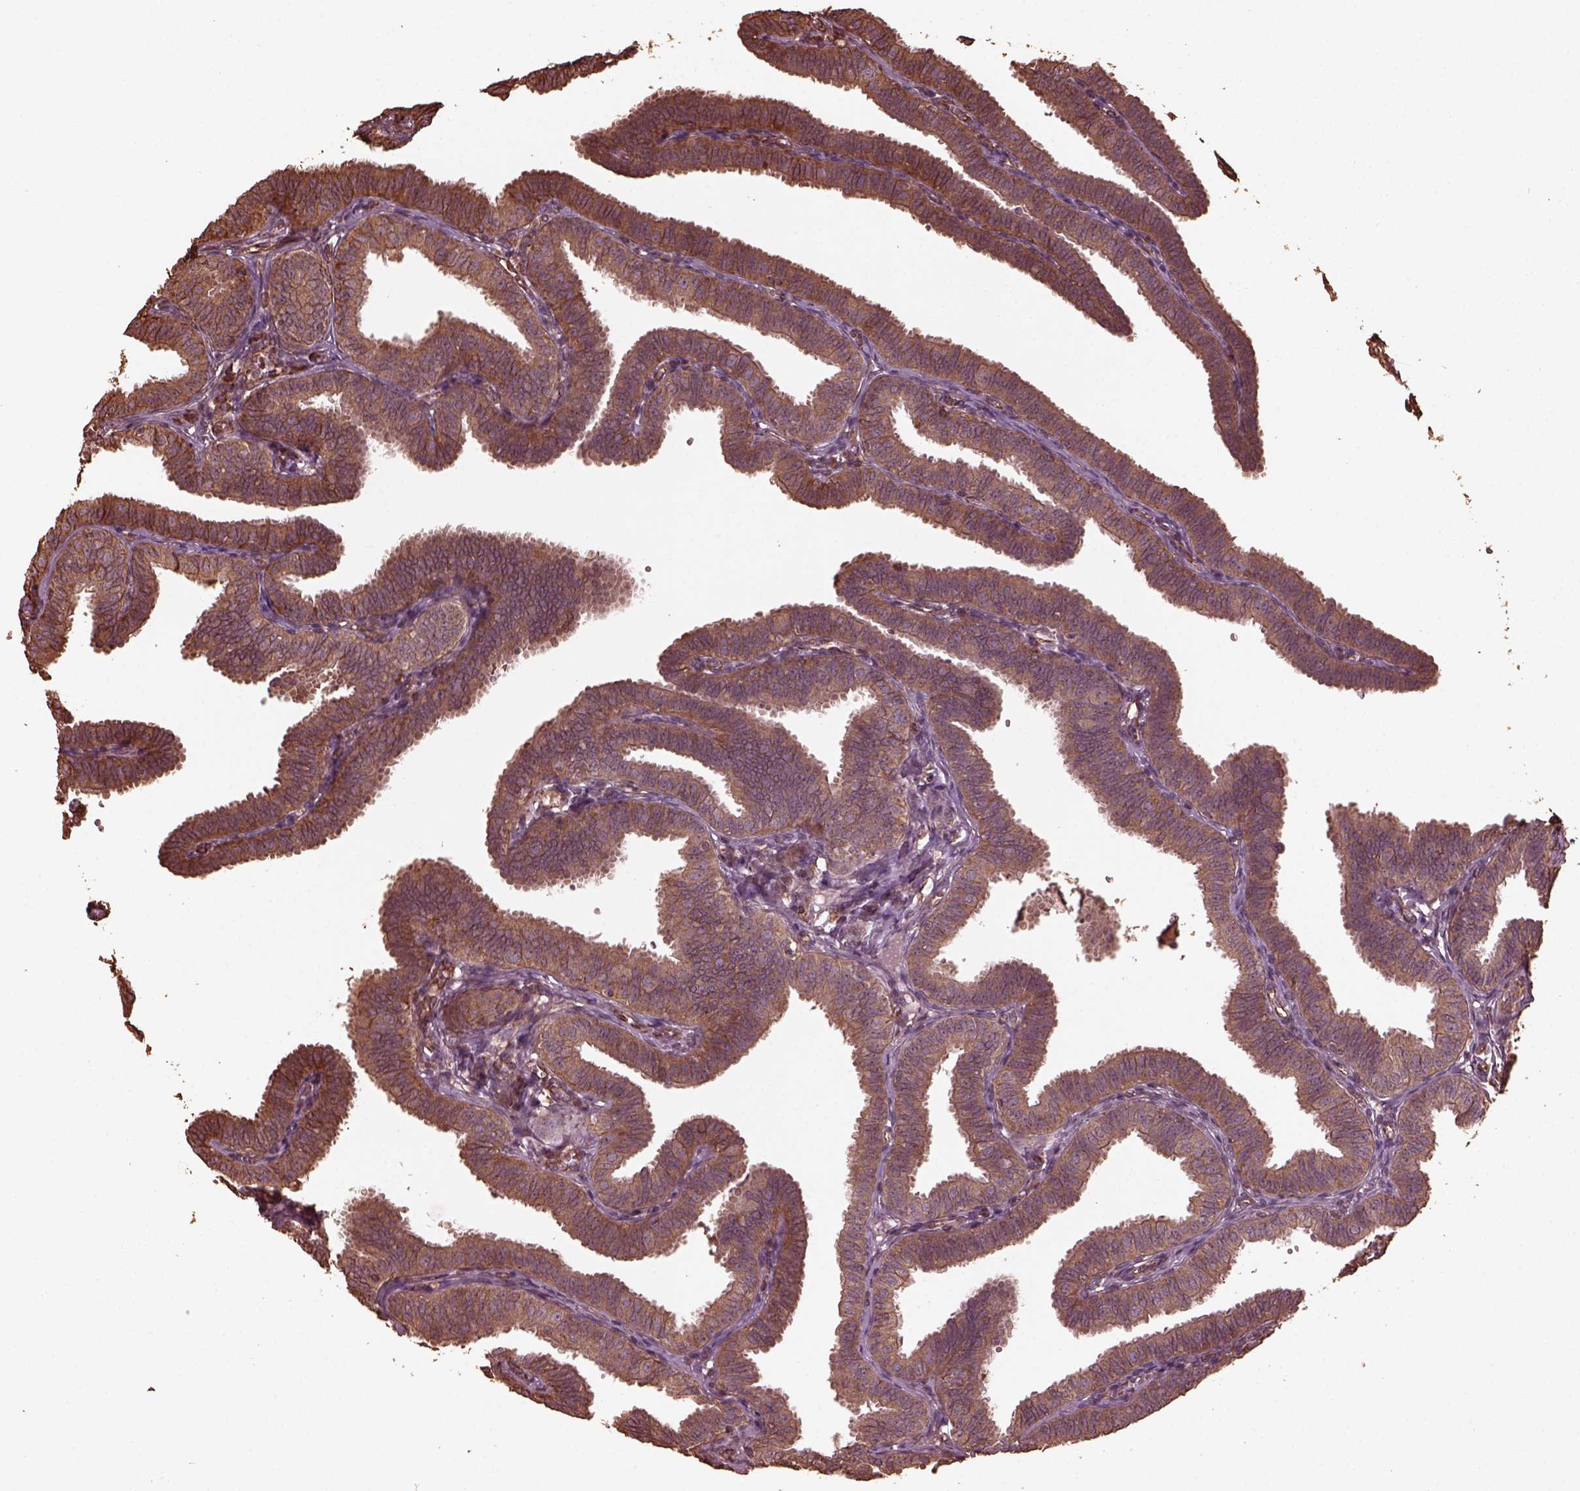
{"staining": {"intensity": "moderate", "quantity": ">75%", "location": "cytoplasmic/membranous"}, "tissue": "fallopian tube", "cell_type": "Glandular cells", "image_type": "normal", "snomed": [{"axis": "morphology", "description": "Normal tissue, NOS"}, {"axis": "topography", "description": "Fallopian tube"}], "caption": "Immunohistochemistry image of unremarkable fallopian tube: fallopian tube stained using immunohistochemistry (IHC) shows medium levels of moderate protein expression localized specifically in the cytoplasmic/membranous of glandular cells, appearing as a cytoplasmic/membranous brown color.", "gene": "GTPBP1", "patient": {"sex": "female", "age": 25}}